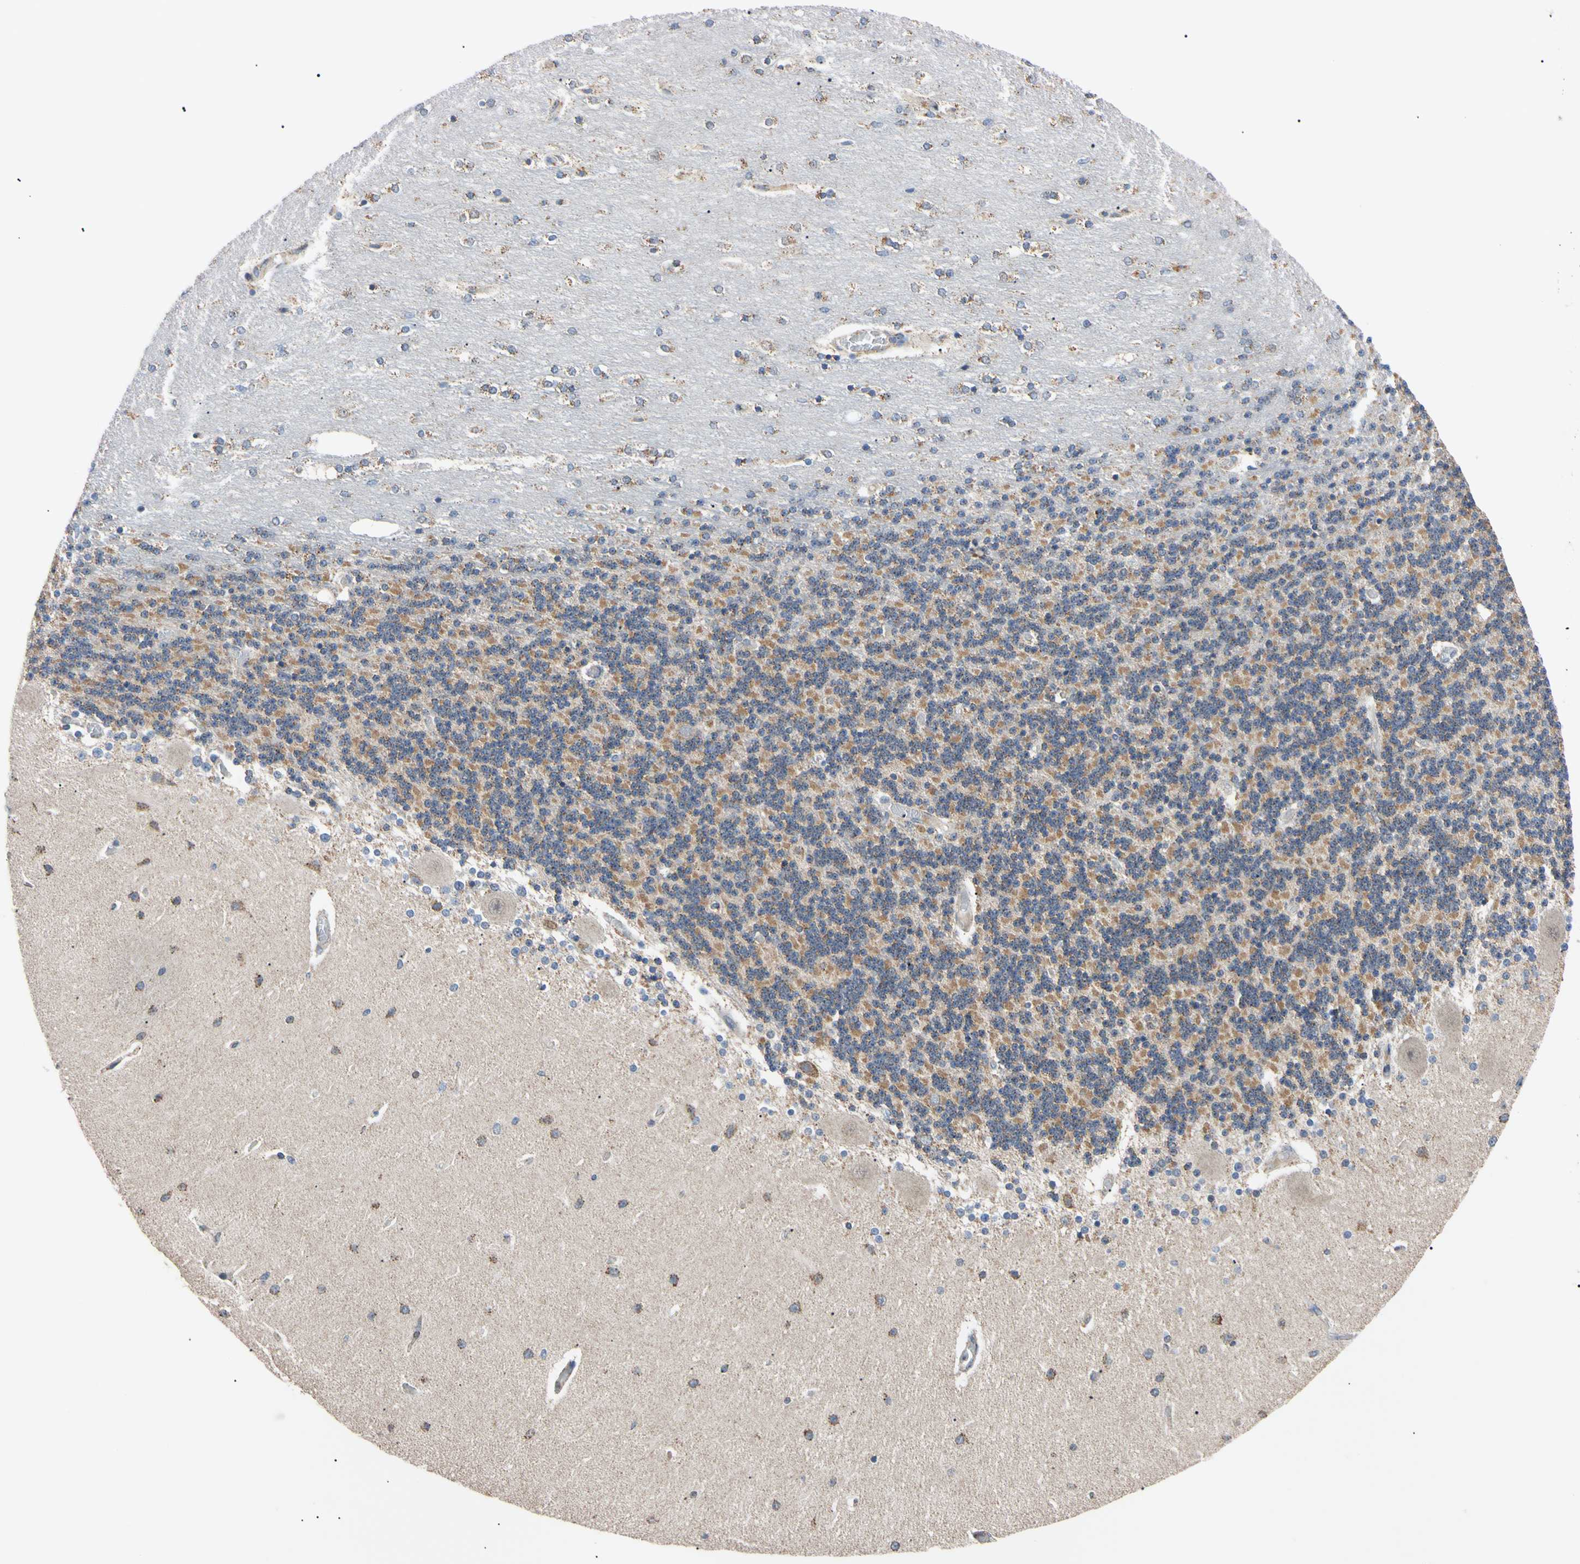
{"staining": {"intensity": "moderate", "quantity": "25%-75%", "location": "cytoplasmic/membranous"}, "tissue": "cerebellum", "cell_type": "Cells in granular layer", "image_type": "normal", "snomed": [{"axis": "morphology", "description": "Normal tissue, NOS"}, {"axis": "topography", "description": "Cerebellum"}], "caption": "Immunohistochemistry (DAB) staining of benign cerebellum reveals moderate cytoplasmic/membranous protein expression in about 25%-75% of cells in granular layer.", "gene": "CLPP", "patient": {"sex": "female", "age": 54}}